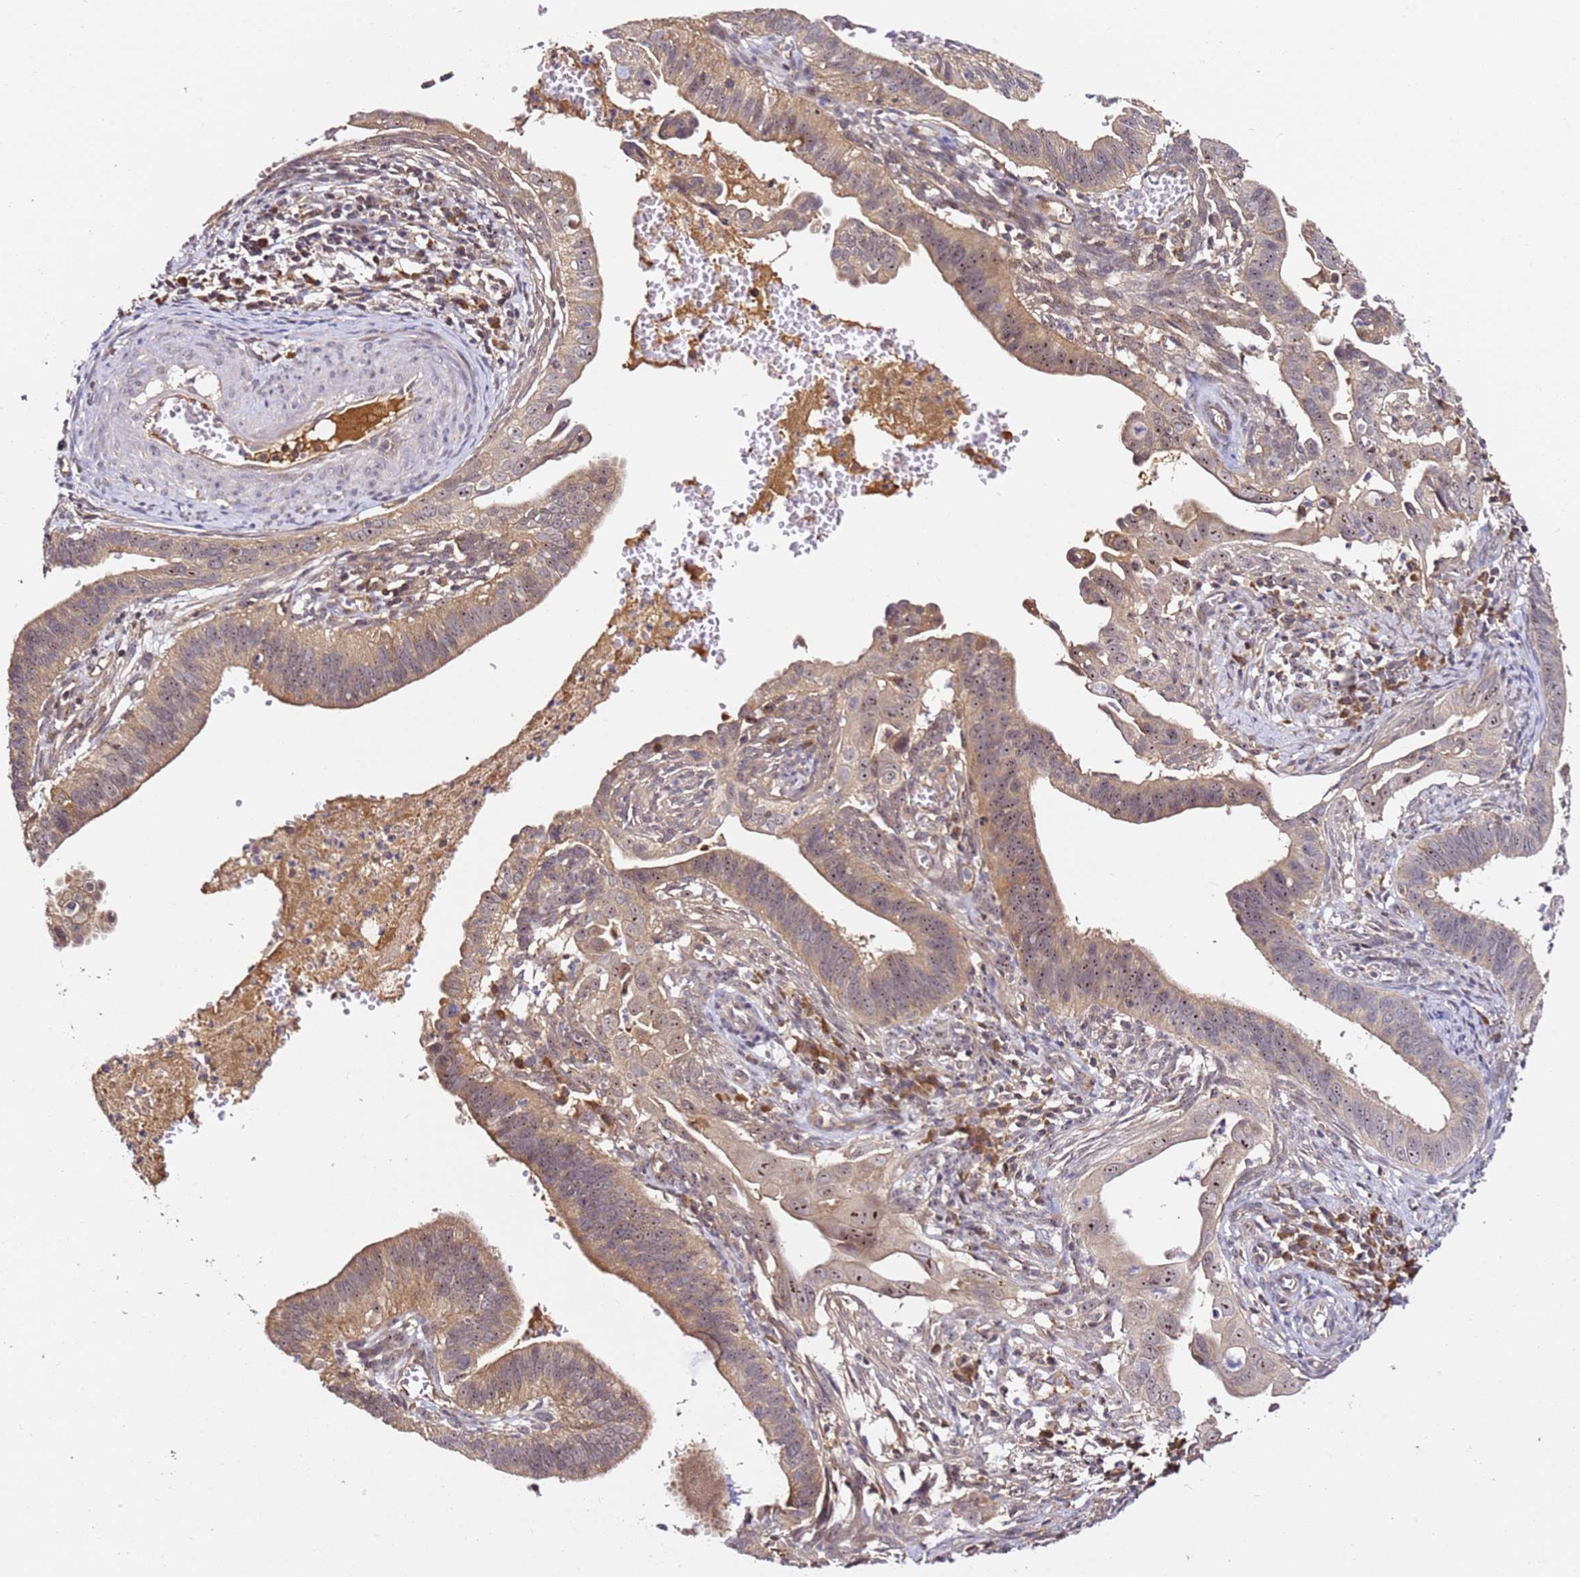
{"staining": {"intensity": "moderate", "quantity": ">75%", "location": "cytoplasmic/membranous,nuclear"}, "tissue": "cervical cancer", "cell_type": "Tumor cells", "image_type": "cancer", "snomed": [{"axis": "morphology", "description": "Adenocarcinoma, NOS"}, {"axis": "topography", "description": "Cervix"}], "caption": "High-power microscopy captured an immunohistochemistry photomicrograph of cervical cancer, revealing moderate cytoplasmic/membranous and nuclear expression in about >75% of tumor cells.", "gene": "DDX27", "patient": {"sex": "female", "age": 42}}